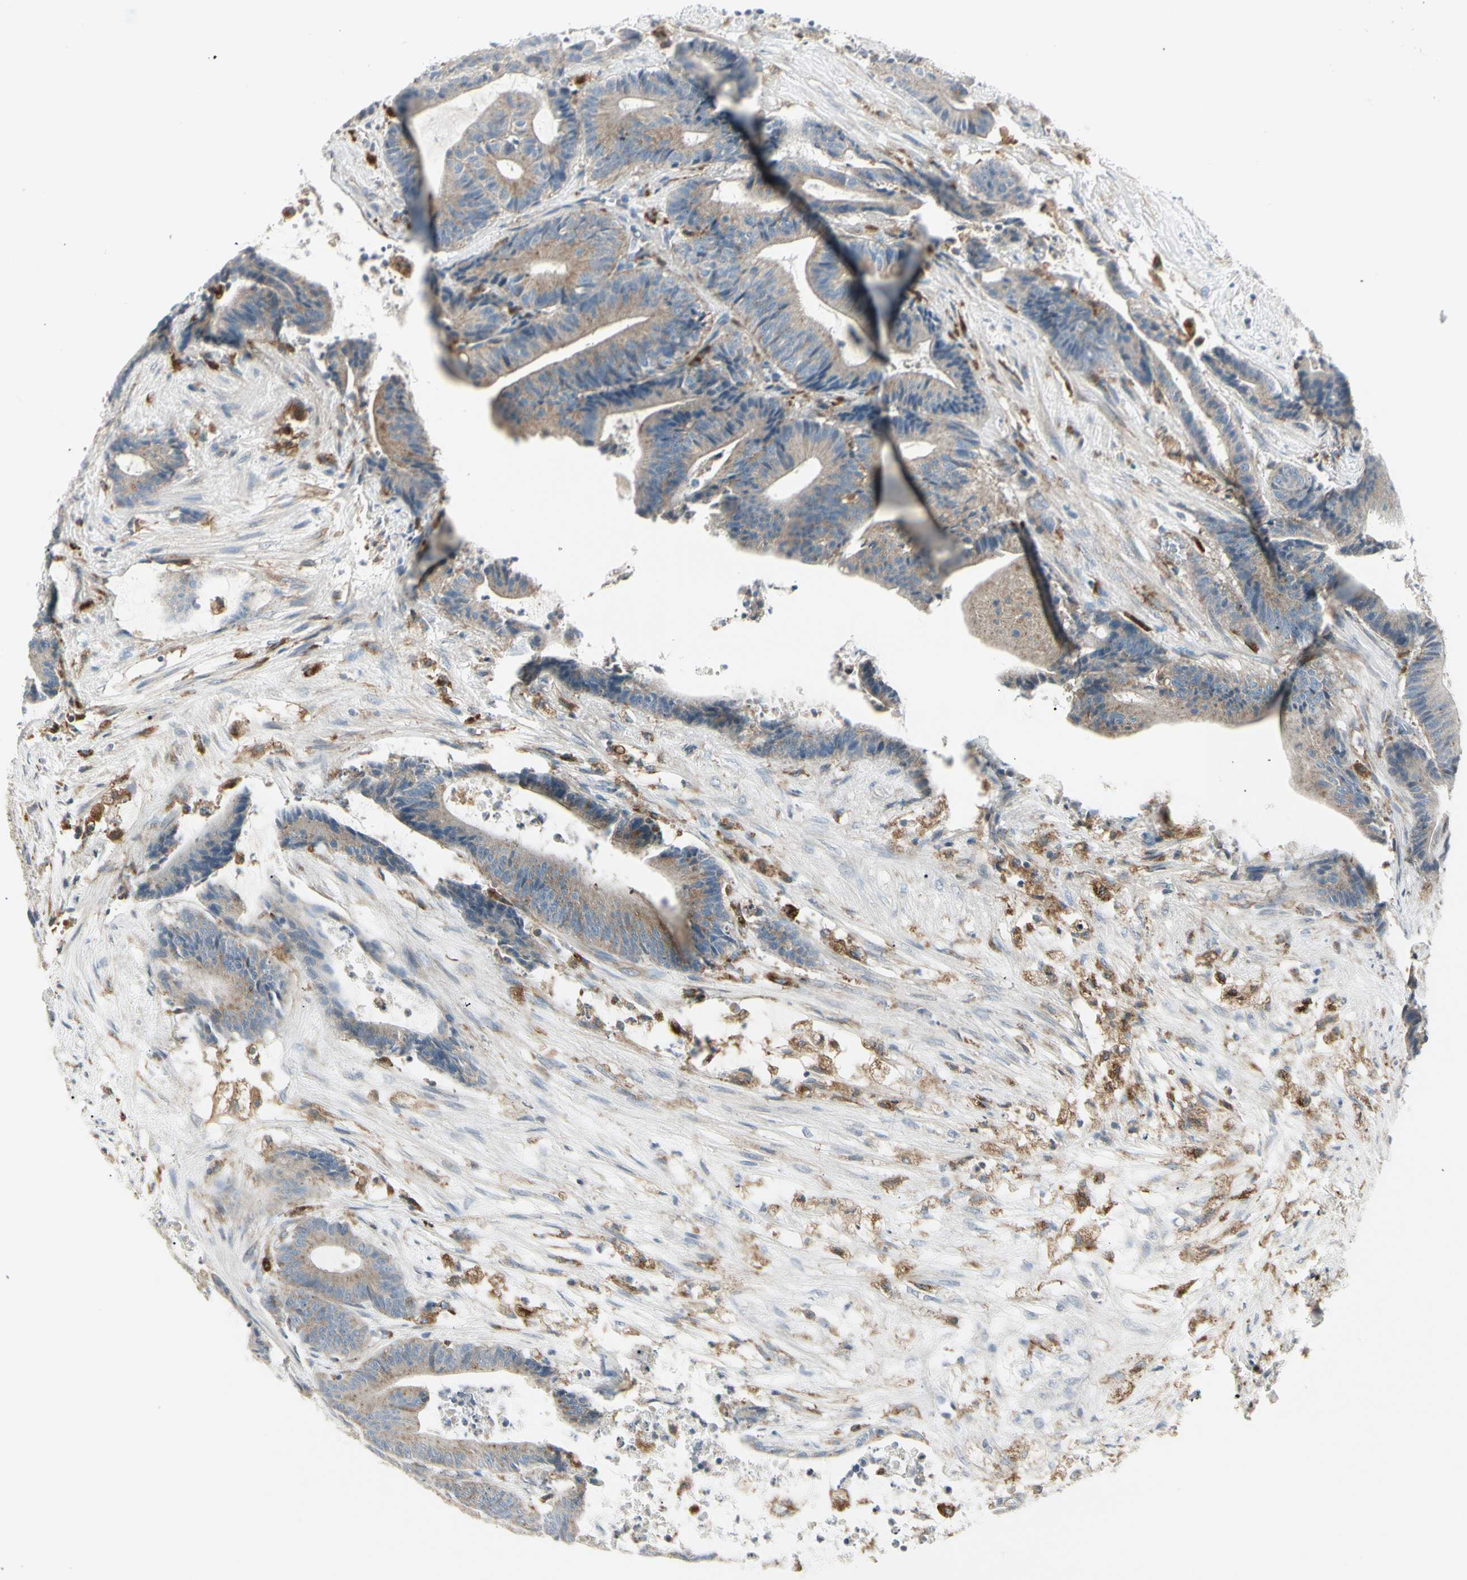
{"staining": {"intensity": "weak", "quantity": "25%-75%", "location": "cytoplasmic/membranous"}, "tissue": "colorectal cancer", "cell_type": "Tumor cells", "image_type": "cancer", "snomed": [{"axis": "morphology", "description": "Adenocarcinoma, NOS"}, {"axis": "topography", "description": "Colon"}], "caption": "Colorectal adenocarcinoma tissue demonstrates weak cytoplasmic/membranous positivity in about 25%-75% of tumor cells, visualized by immunohistochemistry.", "gene": "ATP6V1B2", "patient": {"sex": "female", "age": 84}}